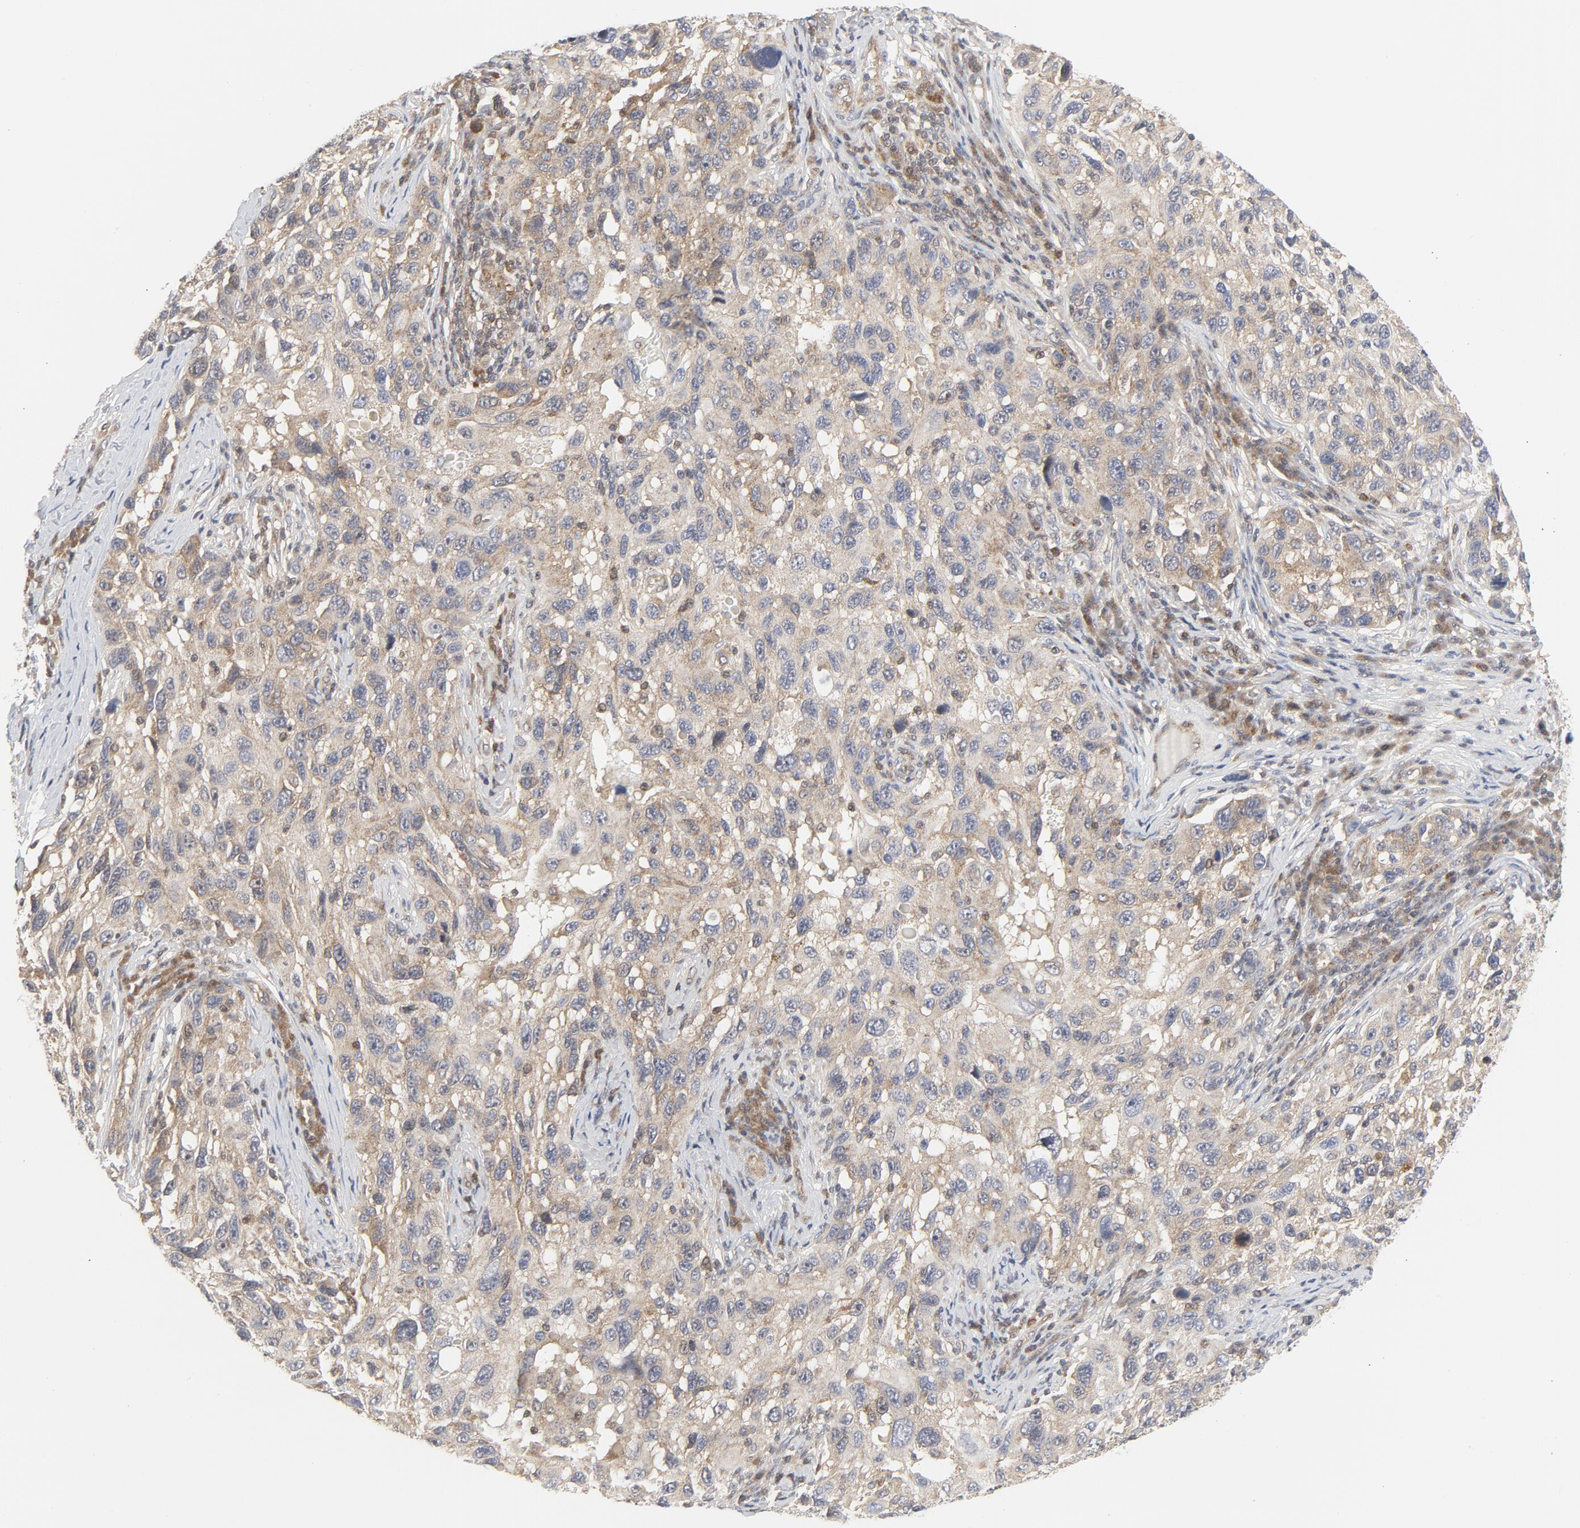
{"staining": {"intensity": "weak", "quantity": ">75%", "location": "cytoplasmic/membranous"}, "tissue": "melanoma", "cell_type": "Tumor cells", "image_type": "cancer", "snomed": [{"axis": "morphology", "description": "Malignant melanoma, NOS"}, {"axis": "topography", "description": "Skin"}], "caption": "Immunohistochemistry photomicrograph of human melanoma stained for a protein (brown), which exhibits low levels of weak cytoplasmic/membranous positivity in approximately >75% of tumor cells.", "gene": "MAP2K7", "patient": {"sex": "male", "age": 53}}